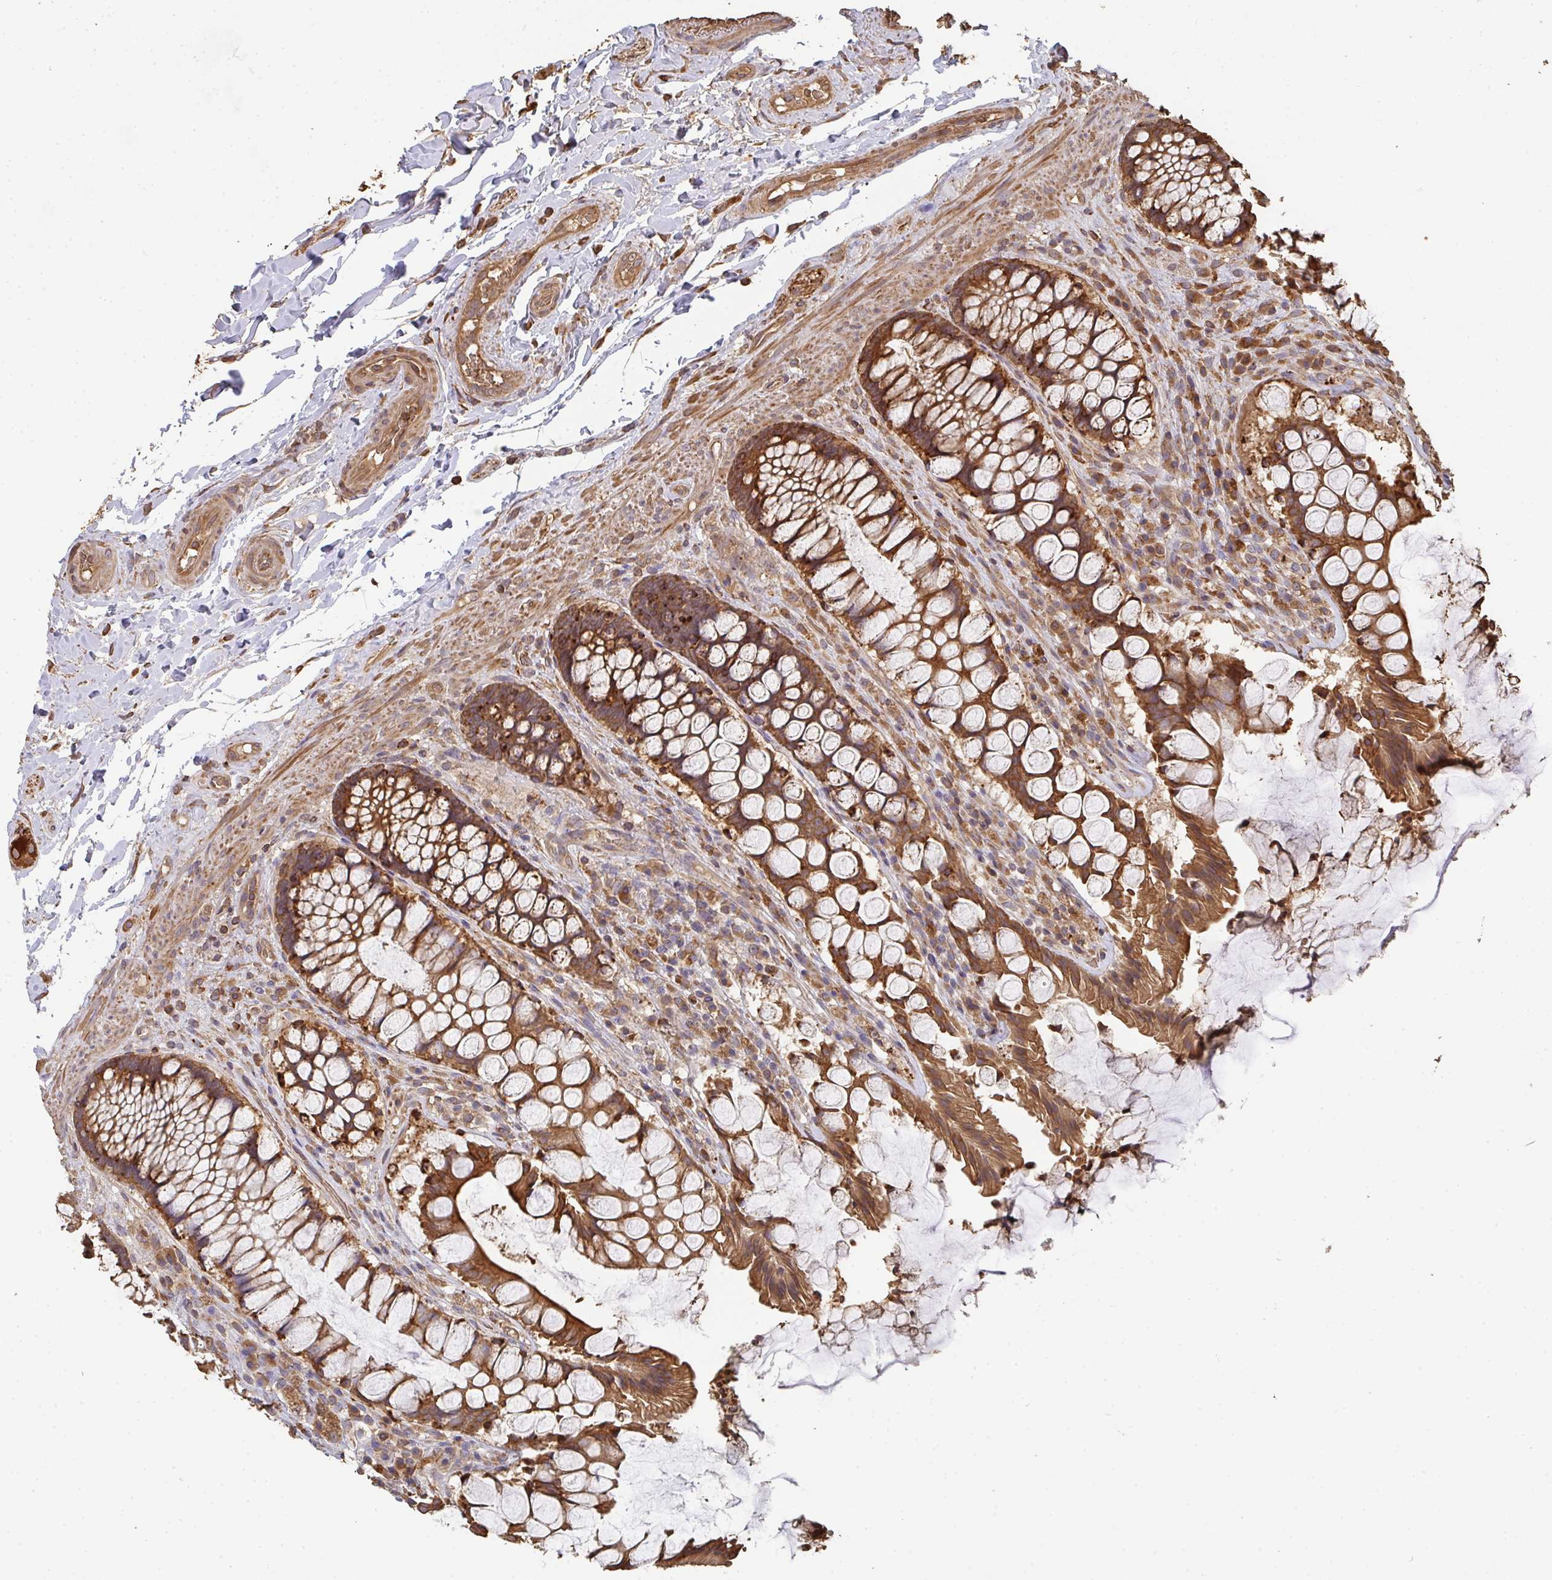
{"staining": {"intensity": "moderate", "quantity": ">75%", "location": "cytoplasmic/membranous"}, "tissue": "rectum", "cell_type": "Glandular cells", "image_type": "normal", "snomed": [{"axis": "morphology", "description": "Normal tissue, NOS"}, {"axis": "topography", "description": "Rectum"}], "caption": "A brown stain labels moderate cytoplasmic/membranous expression of a protein in glandular cells of unremarkable rectum. (DAB IHC, brown staining for protein, blue staining for nuclei).", "gene": "POLG", "patient": {"sex": "female", "age": 58}}